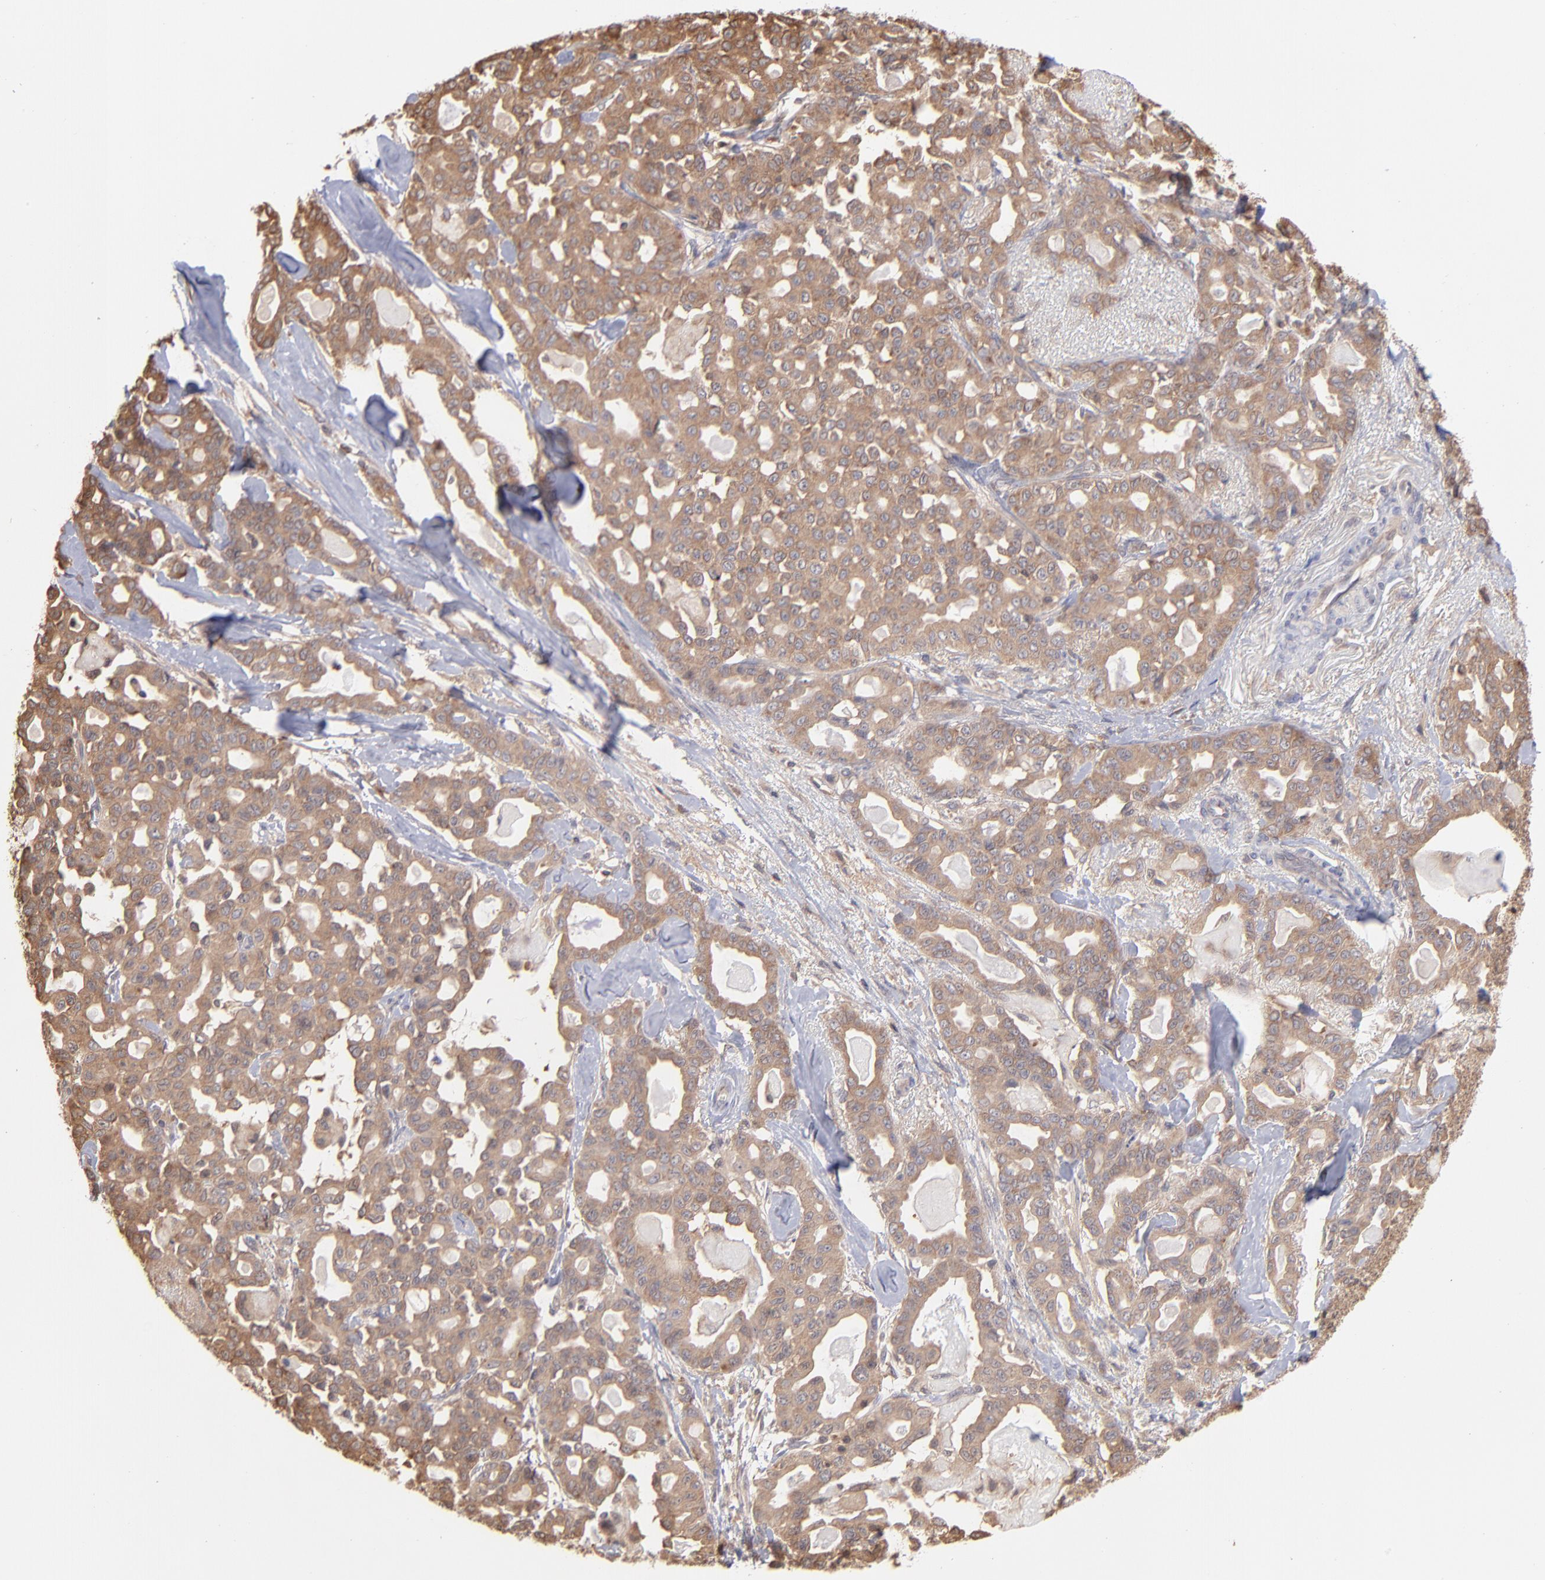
{"staining": {"intensity": "strong", "quantity": ">75%", "location": "cytoplasmic/membranous"}, "tissue": "pancreatic cancer", "cell_type": "Tumor cells", "image_type": "cancer", "snomed": [{"axis": "morphology", "description": "Adenocarcinoma, NOS"}, {"axis": "topography", "description": "Pancreas"}], "caption": "Protein staining displays strong cytoplasmic/membranous expression in about >75% of tumor cells in pancreatic cancer.", "gene": "MAP2K2", "patient": {"sex": "male", "age": 63}}